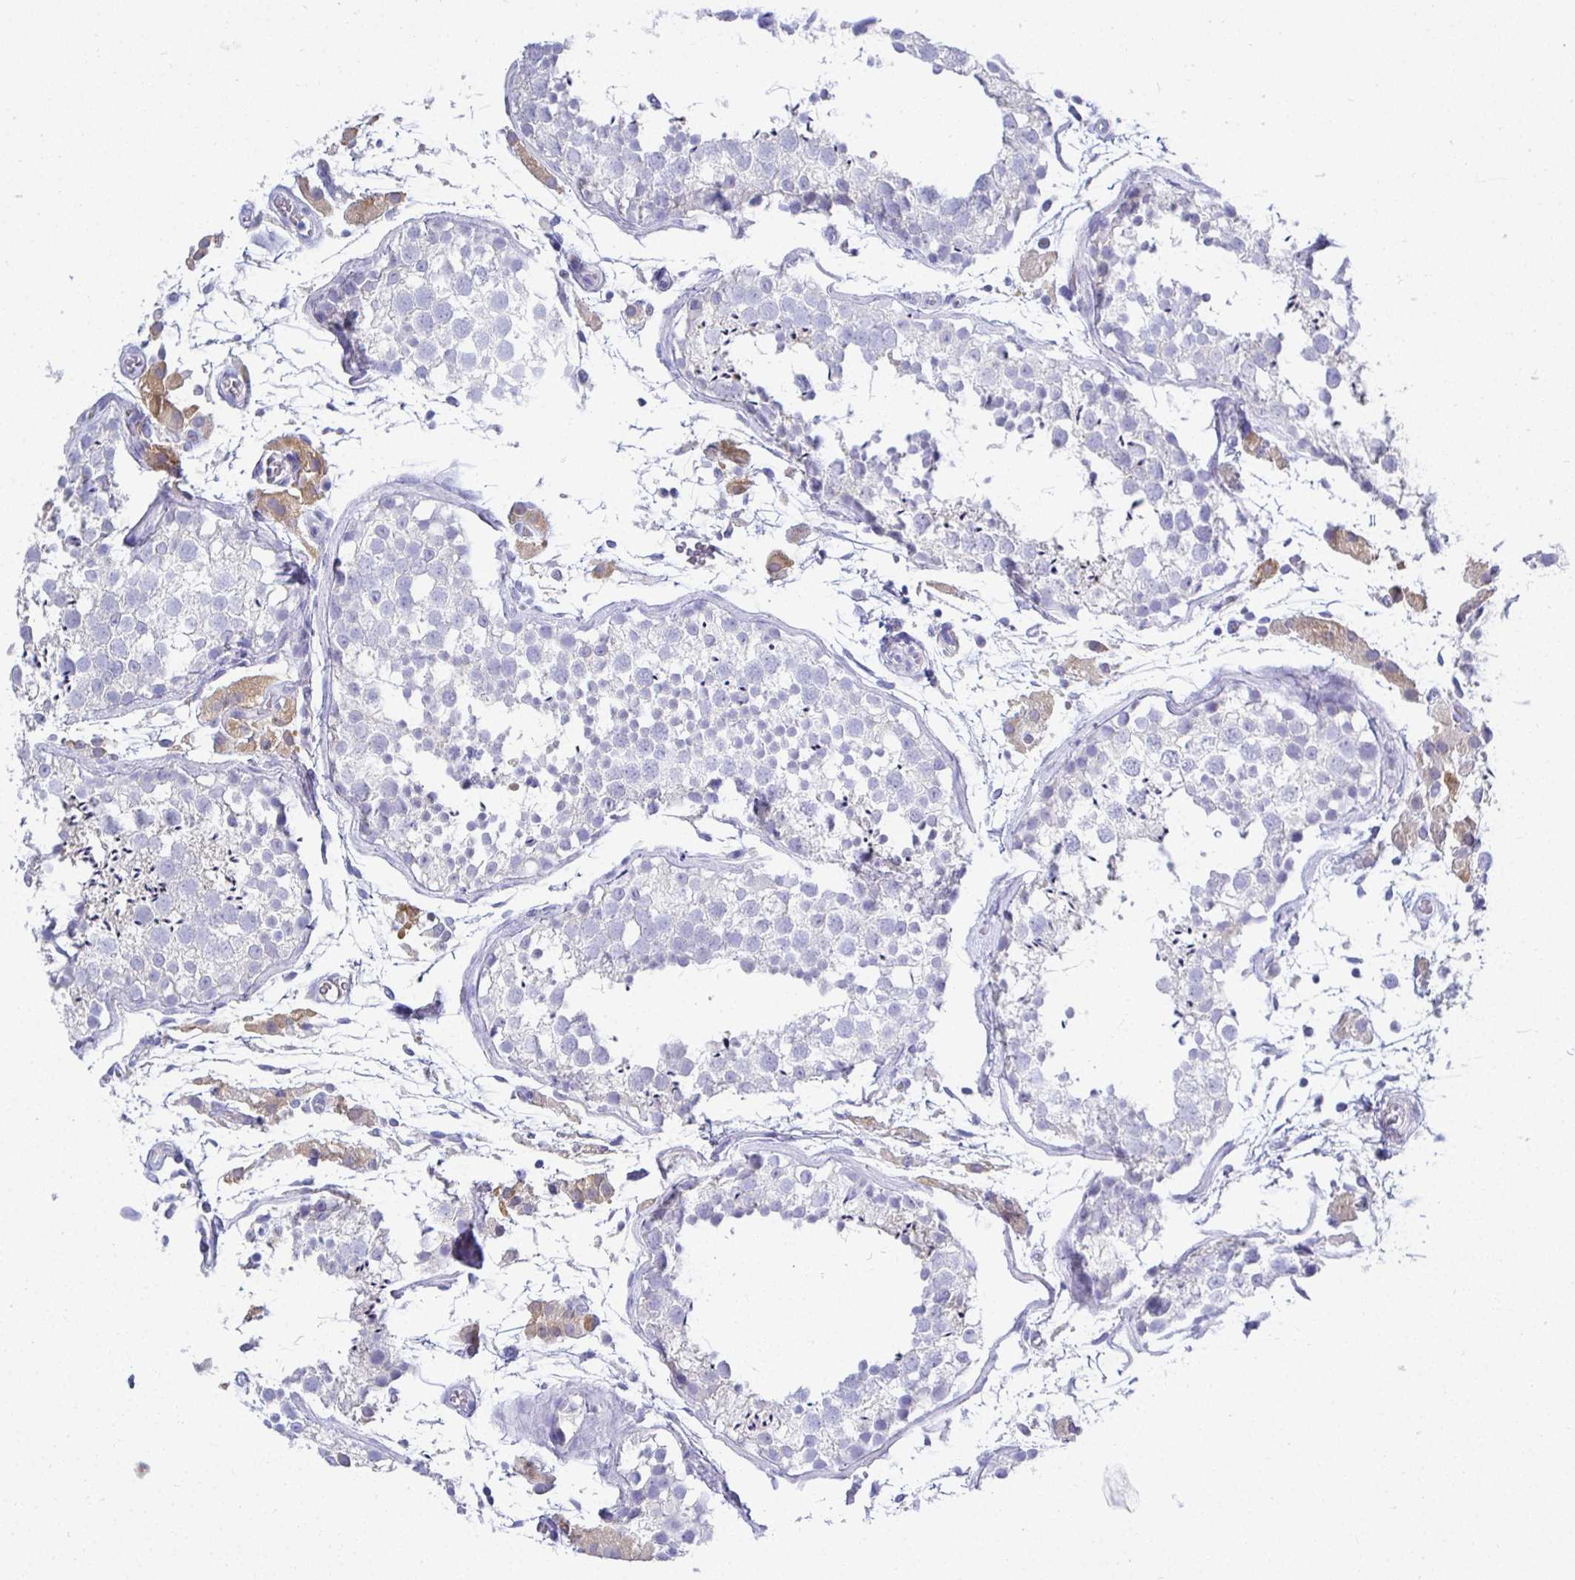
{"staining": {"intensity": "negative", "quantity": "none", "location": "none"}, "tissue": "testis", "cell_type": "Cells in seminiferous ducts", "image_type": "normal", "snomed": [{"axis": "morphology", "description": "Normal tissue, NOS"}, {"axis": "morphology", "description": "Seminoma, NOS"}, {"axis": "topography", "description": "Testis"}], "caption": "High power microscopy micrograph of an IHC histopathology image of normal testis, revealing no significant positivity in cells in seminiferous ducts. (Stains: DAB IHC with hematoxylin counter stain, Microscopy: brightfield microscopy at high magnification).", "gene": "TMEM241", "patient": {"sex": "male", "age": 29}}